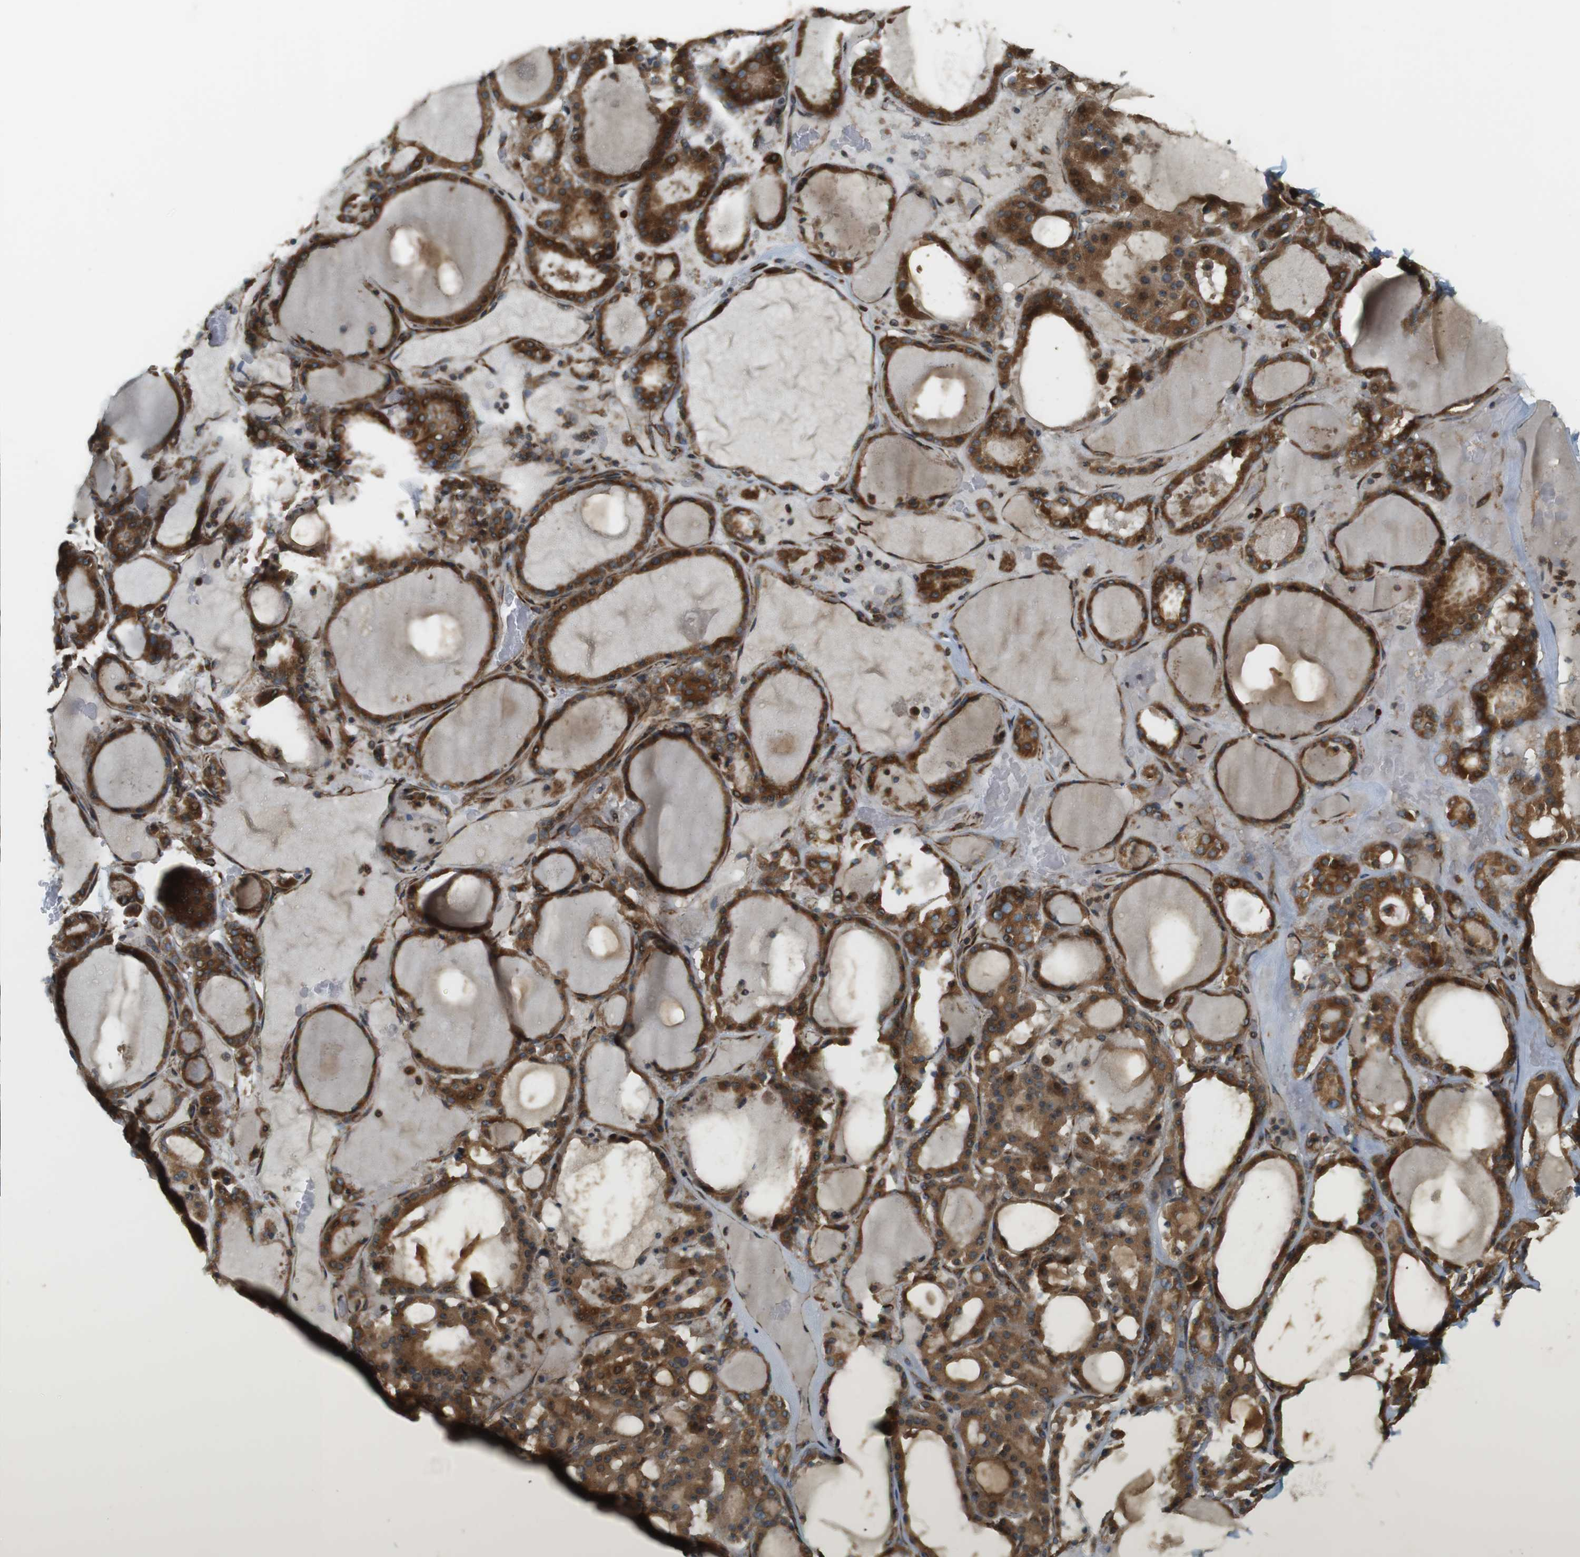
{"staining": {"intensity": "strong", "quantity": ">75%", "location": "cytoplasmic/membranous"}, "tissue": "thyroid gland", "cell_type": "Glandular cells", "image_type": "normal", "snomed": [{"axis": "morphology", "description": "Normal tissue, NOS"}, {"axis": "morphology", "description": "Carcinoma, NOS"}, {"axis": "topography", "description": "Thyroid gland"}], "caption": "Glandular cells reveal strong cytoplasmic/membranous positivity in approximately >75% of cells in unremarkable thyroid gland. (Stains: DAB (3,3'-diaminobenzidine) in brown, nuclei in blue, Microscopy: brightfield microscopy at high magnification).", "gene": "SLC41A1", "patient": {"sex": "female", "age": 86}}